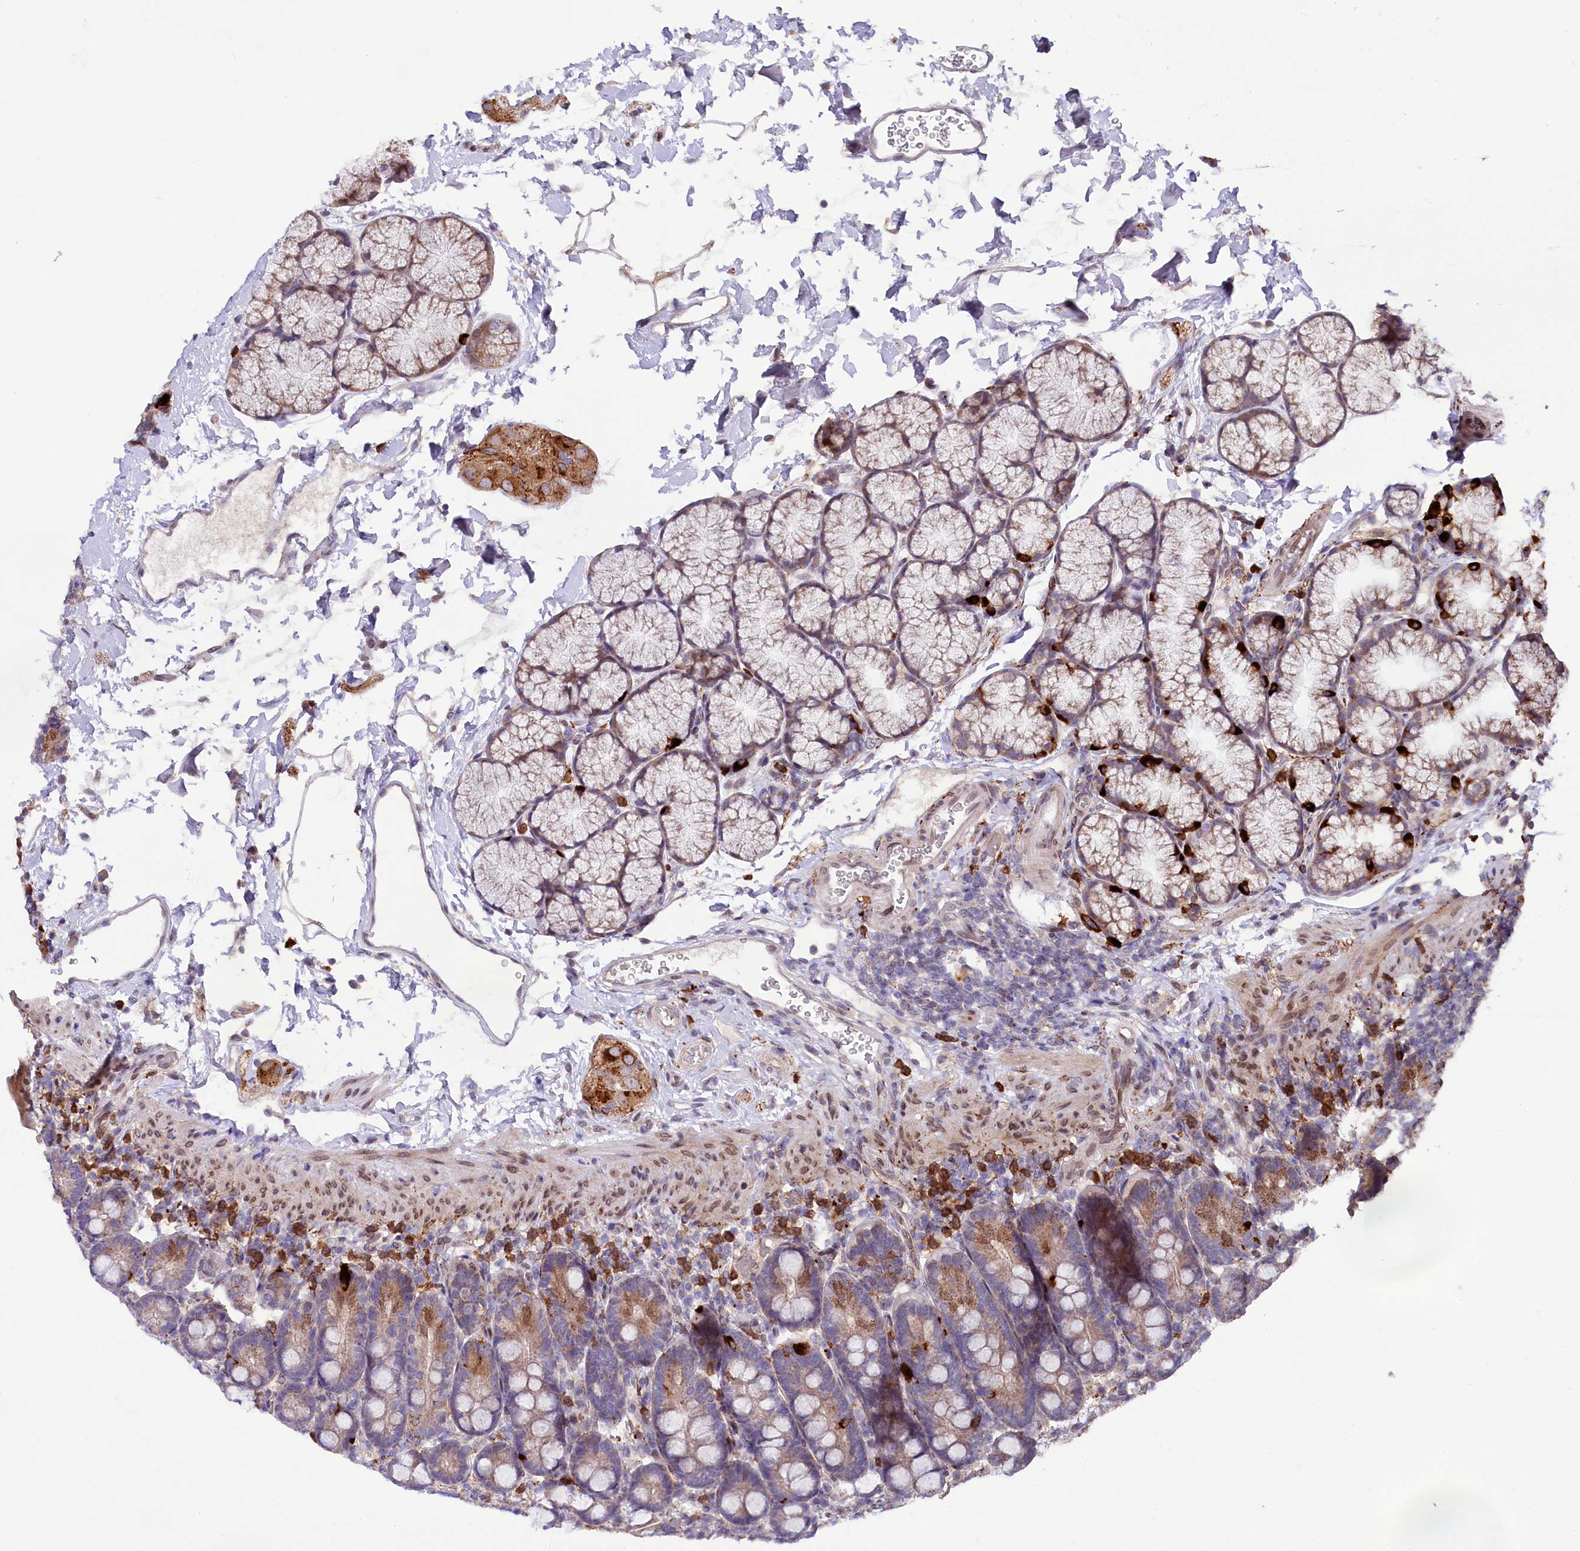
{"staining": {"intensity": "moderate", "quantity": "25%-75%", "location": "cytoplasmic/membranous"}, "tissue": "duodenum", "cell_type": "Glandular cells", "image_type": "normal", "snomed": [{"axis": "morphology", "description": "Normal tissue, NOS"}, {"axis": "topography", "description": "Duodenum"}], "caption": "This histopathology image reveals immunohistochemistry staining of benign duodenum, with medium moderate cytoplasmic/membranous staining in about 25%-75% of glandular cells.", "gene": "ZNF226", "patient": {"sex": "male", "age": 35}}